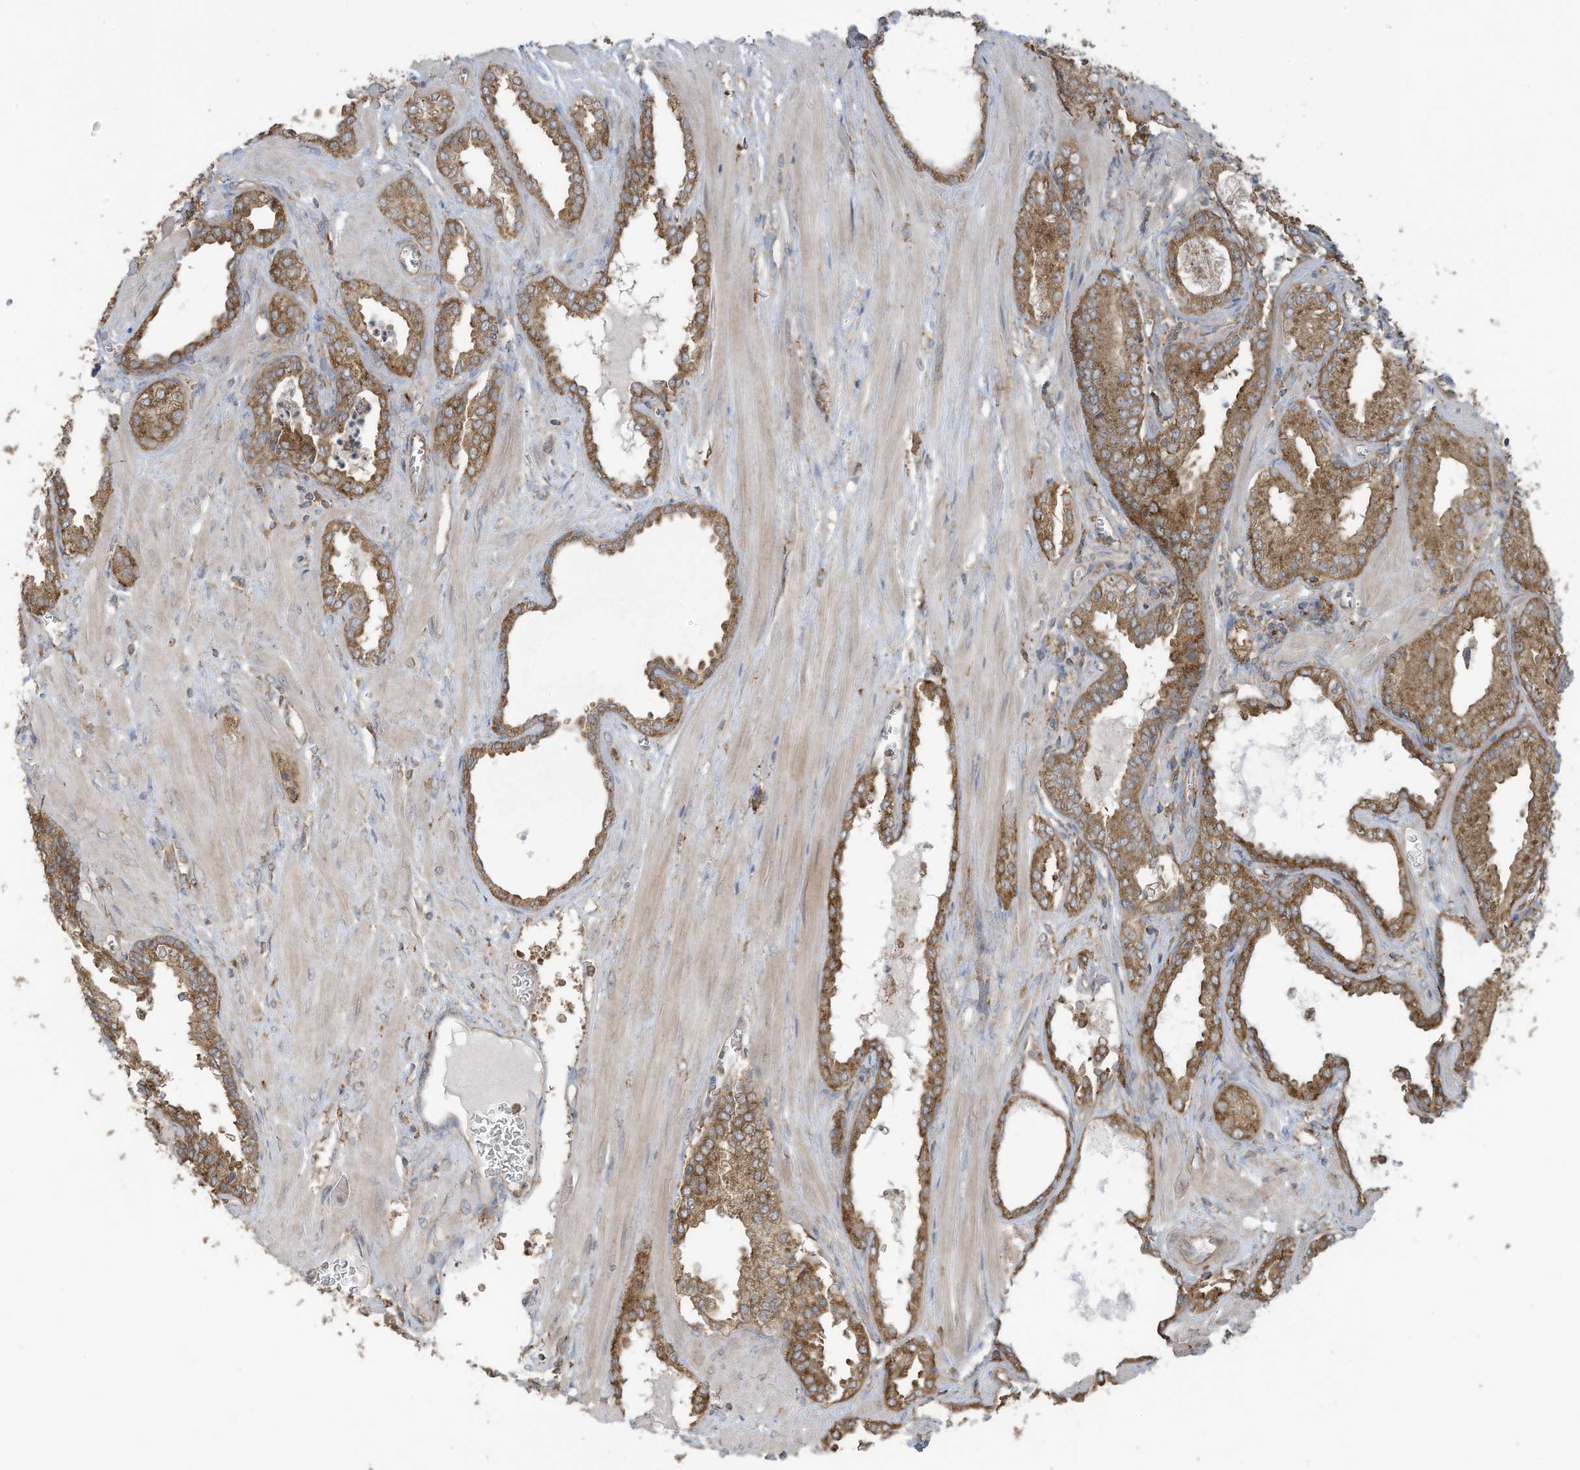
{"staining": {"intensity": "moderate", "quantity": ">75%", "location": "cytoplasmic/membranous"}, "tissue": "prostate cancer", "cell_type": "Tumor cells", "image_type": "cancer", "snomed": [{"axis": "morphology", "description": "Adenocarcinoma, Low grade"}, {"axis": "topography", "description": "Prostate"}], "caption": "Prostate cancer stained for a protein reveals moderate cytoplasmic/membranous positivity in tumor cells. The protein of interest is shown in brown color, while the nuclei are stained blue.", "gene": "CGAS", "patient": {"sex": "male", "age": 67}}